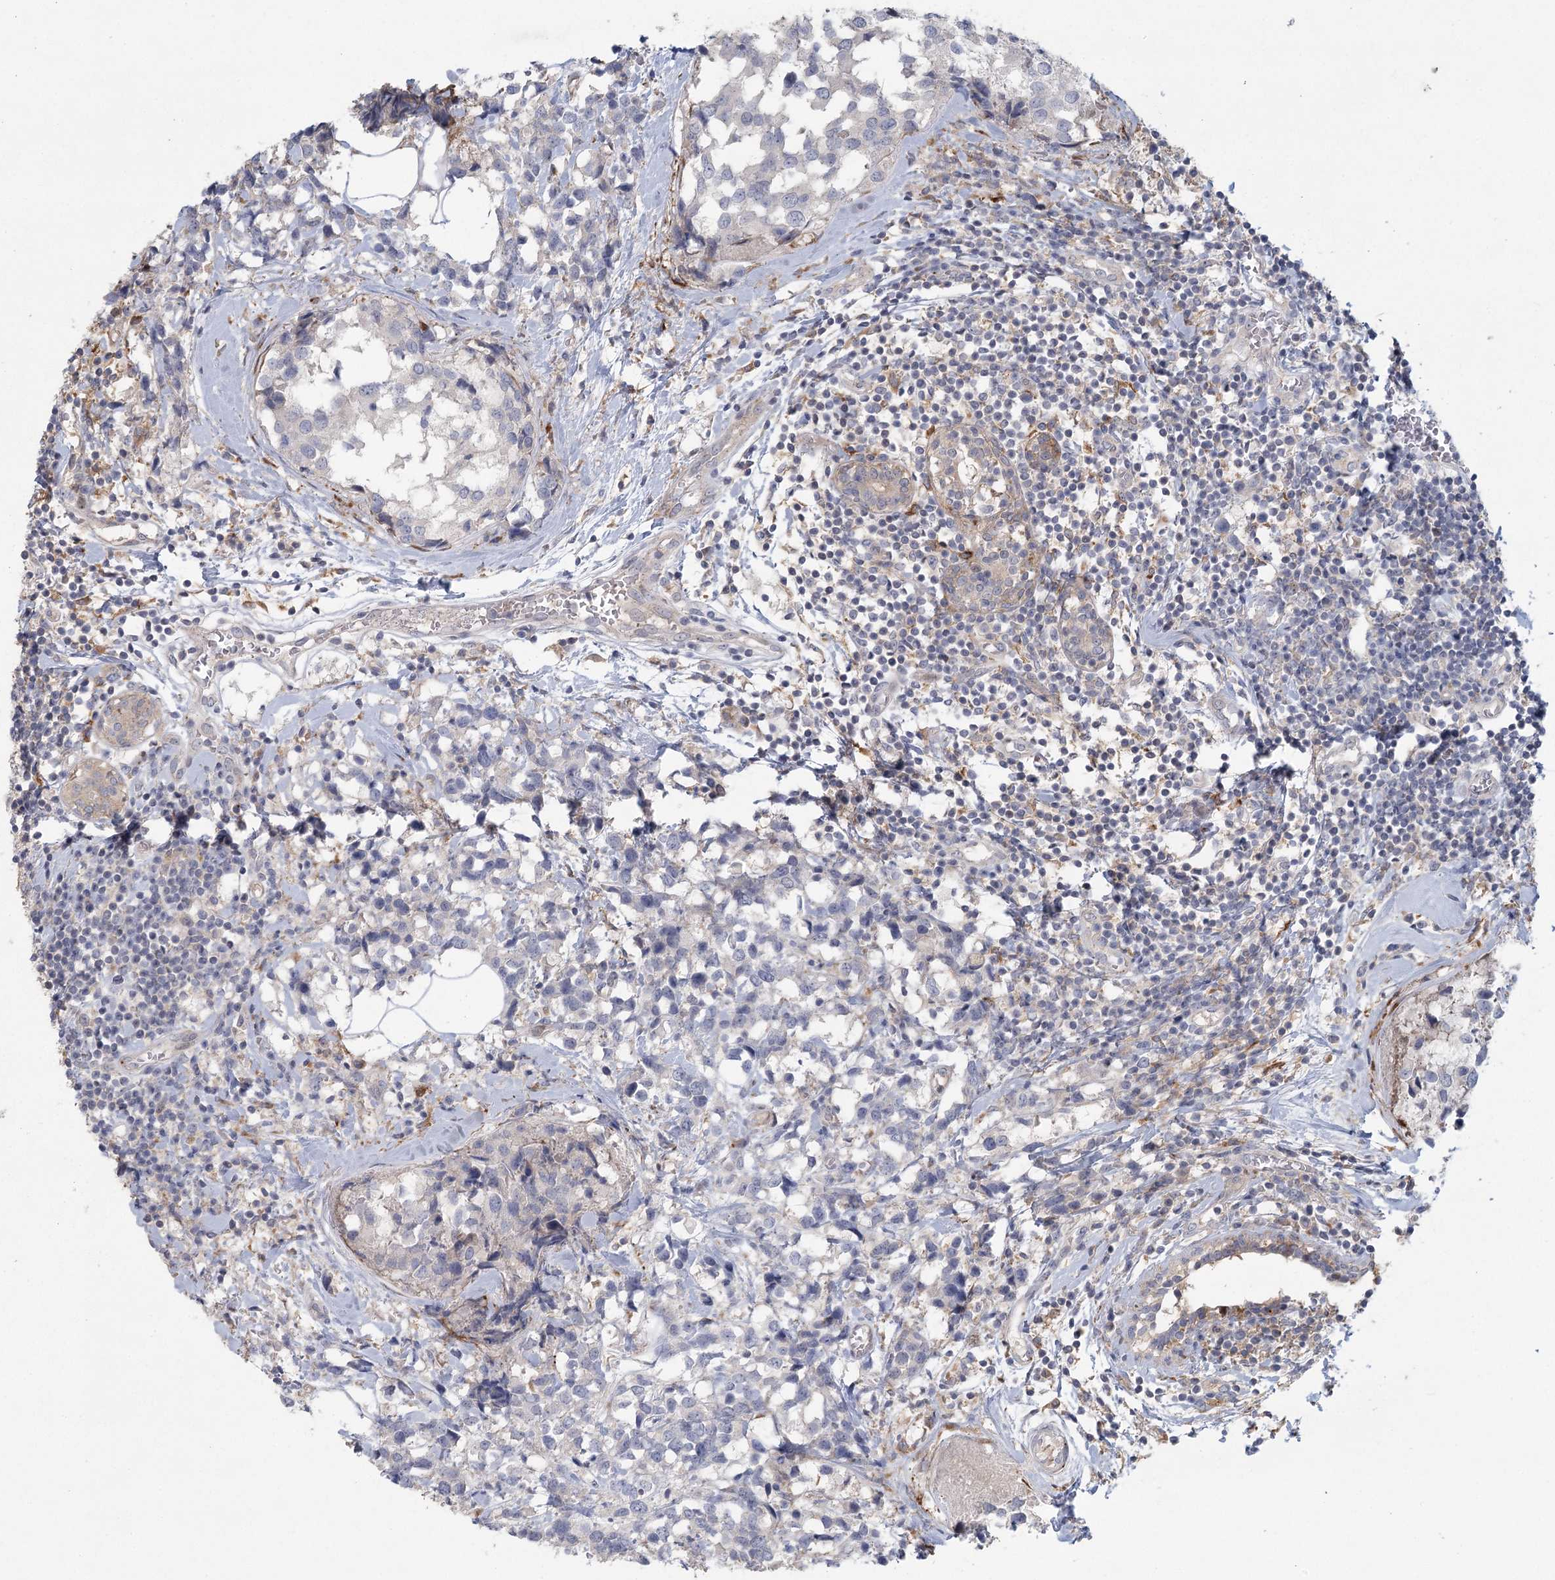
{"staining": {"intensity": "negative", "quantity": "none", "location": "none"}, "tissue": "breast cancer", "cell_type": "Tumor cells", "image_type": "cancer", "snomed": [{"axis": "morphology", "description": "Lobular carcinoma"}, {"axis": "topography", "description": "Breast"}], "caption": "DAB (3,3'-diaminobenzidine) immunohistochemical staining of human breast lobular carcinoma shows no significant staining in tumor cells.", "gene": "FAM110C", "patient": {"sex": "female", "age": 59}}